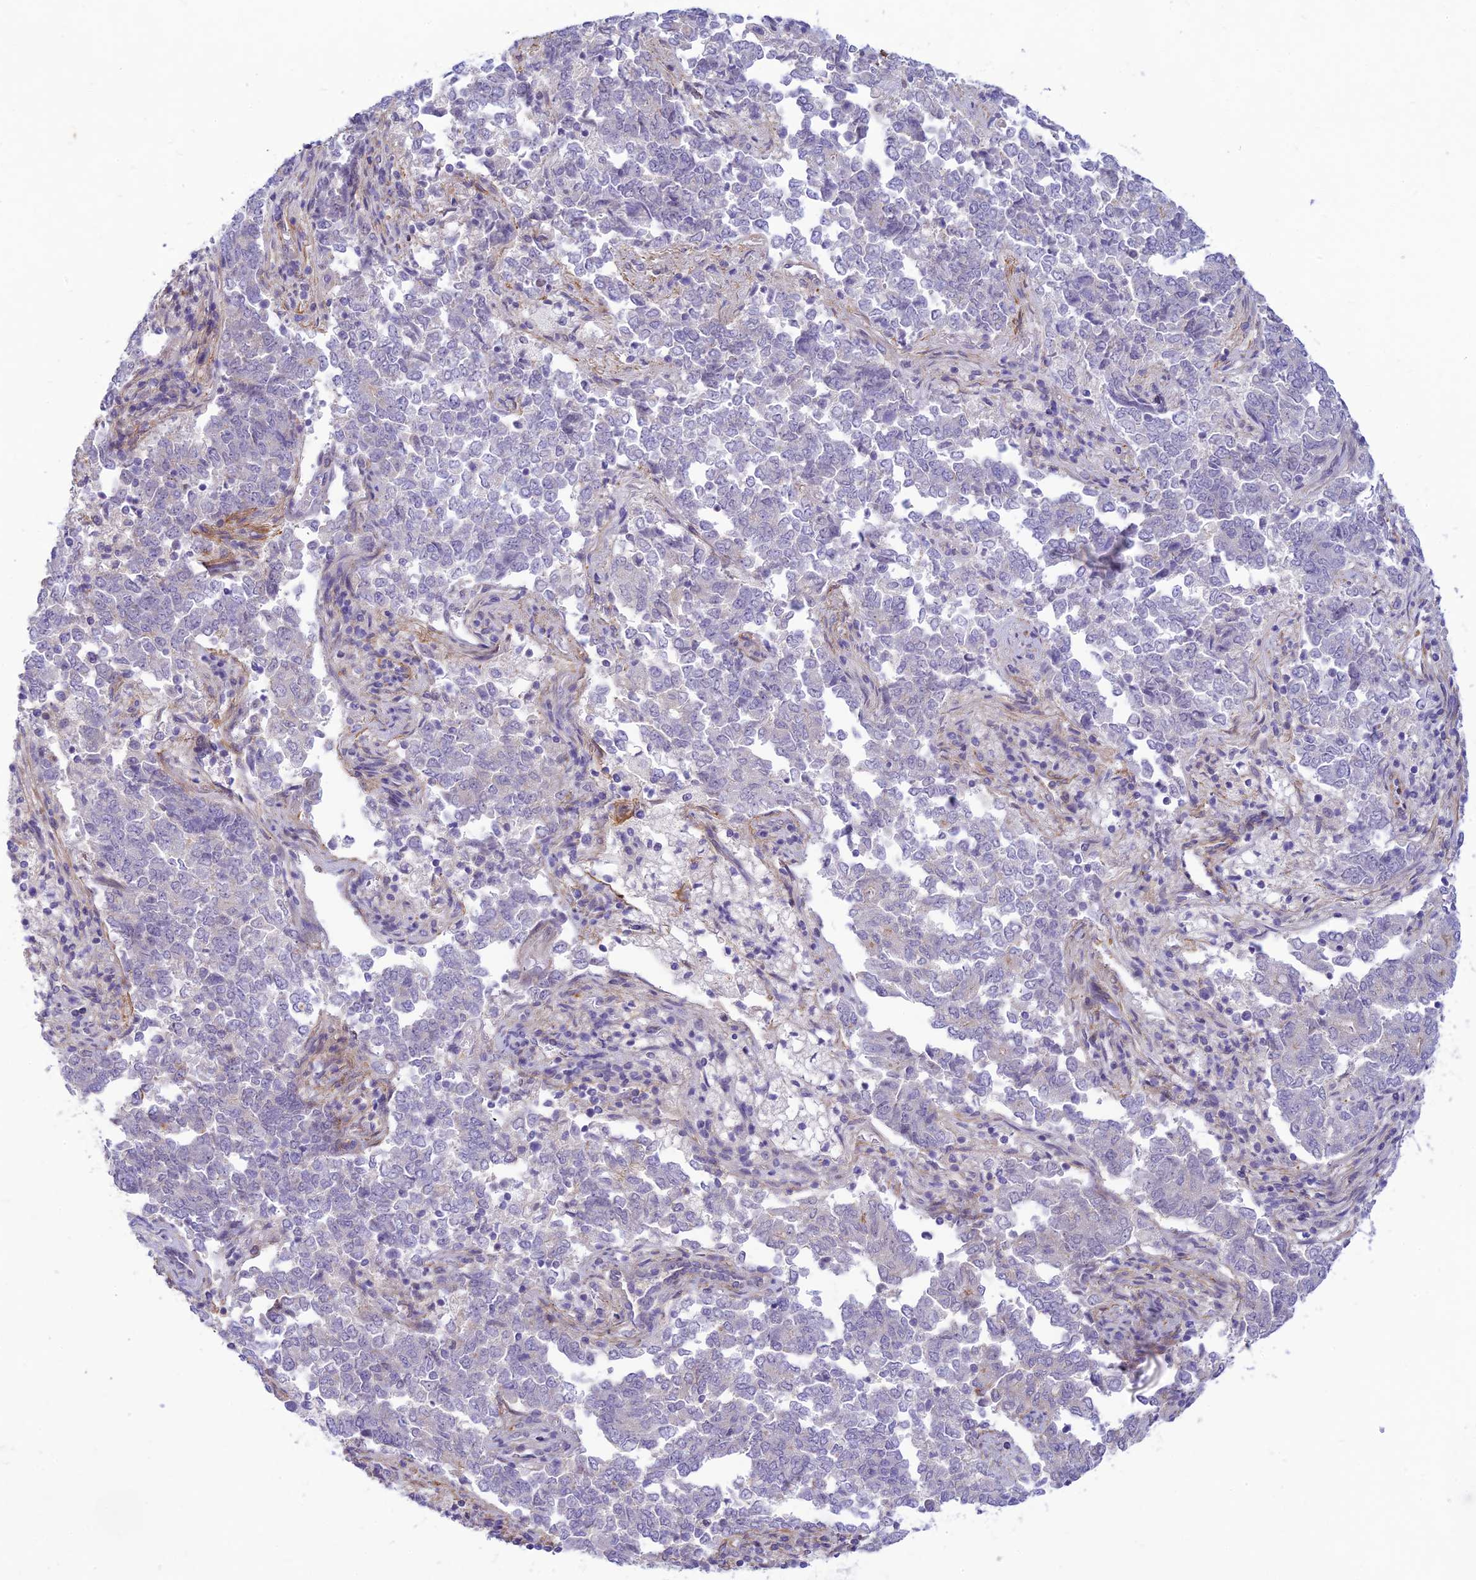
{"staining": {"intensity": "negative", "quantity": "none", "location": "none"}, "tissue": "endometrial cancer", "cell_type": "Tumor cells", "image_type": "cancer", "snomed": [{"axis": "morphology", "description": "Adenocarcinoma, NOS"}, {"axis": "topography", "description": "Endometrium"}], "caption": "Immunohistochemistry of endometrial adenocarcinoma displays no staining in tumor cells. (Brightfield microscopy of DAB IHC at high magnification).", "gene": "FBXW4", "patient": {"sex": "female", "age": 80}}